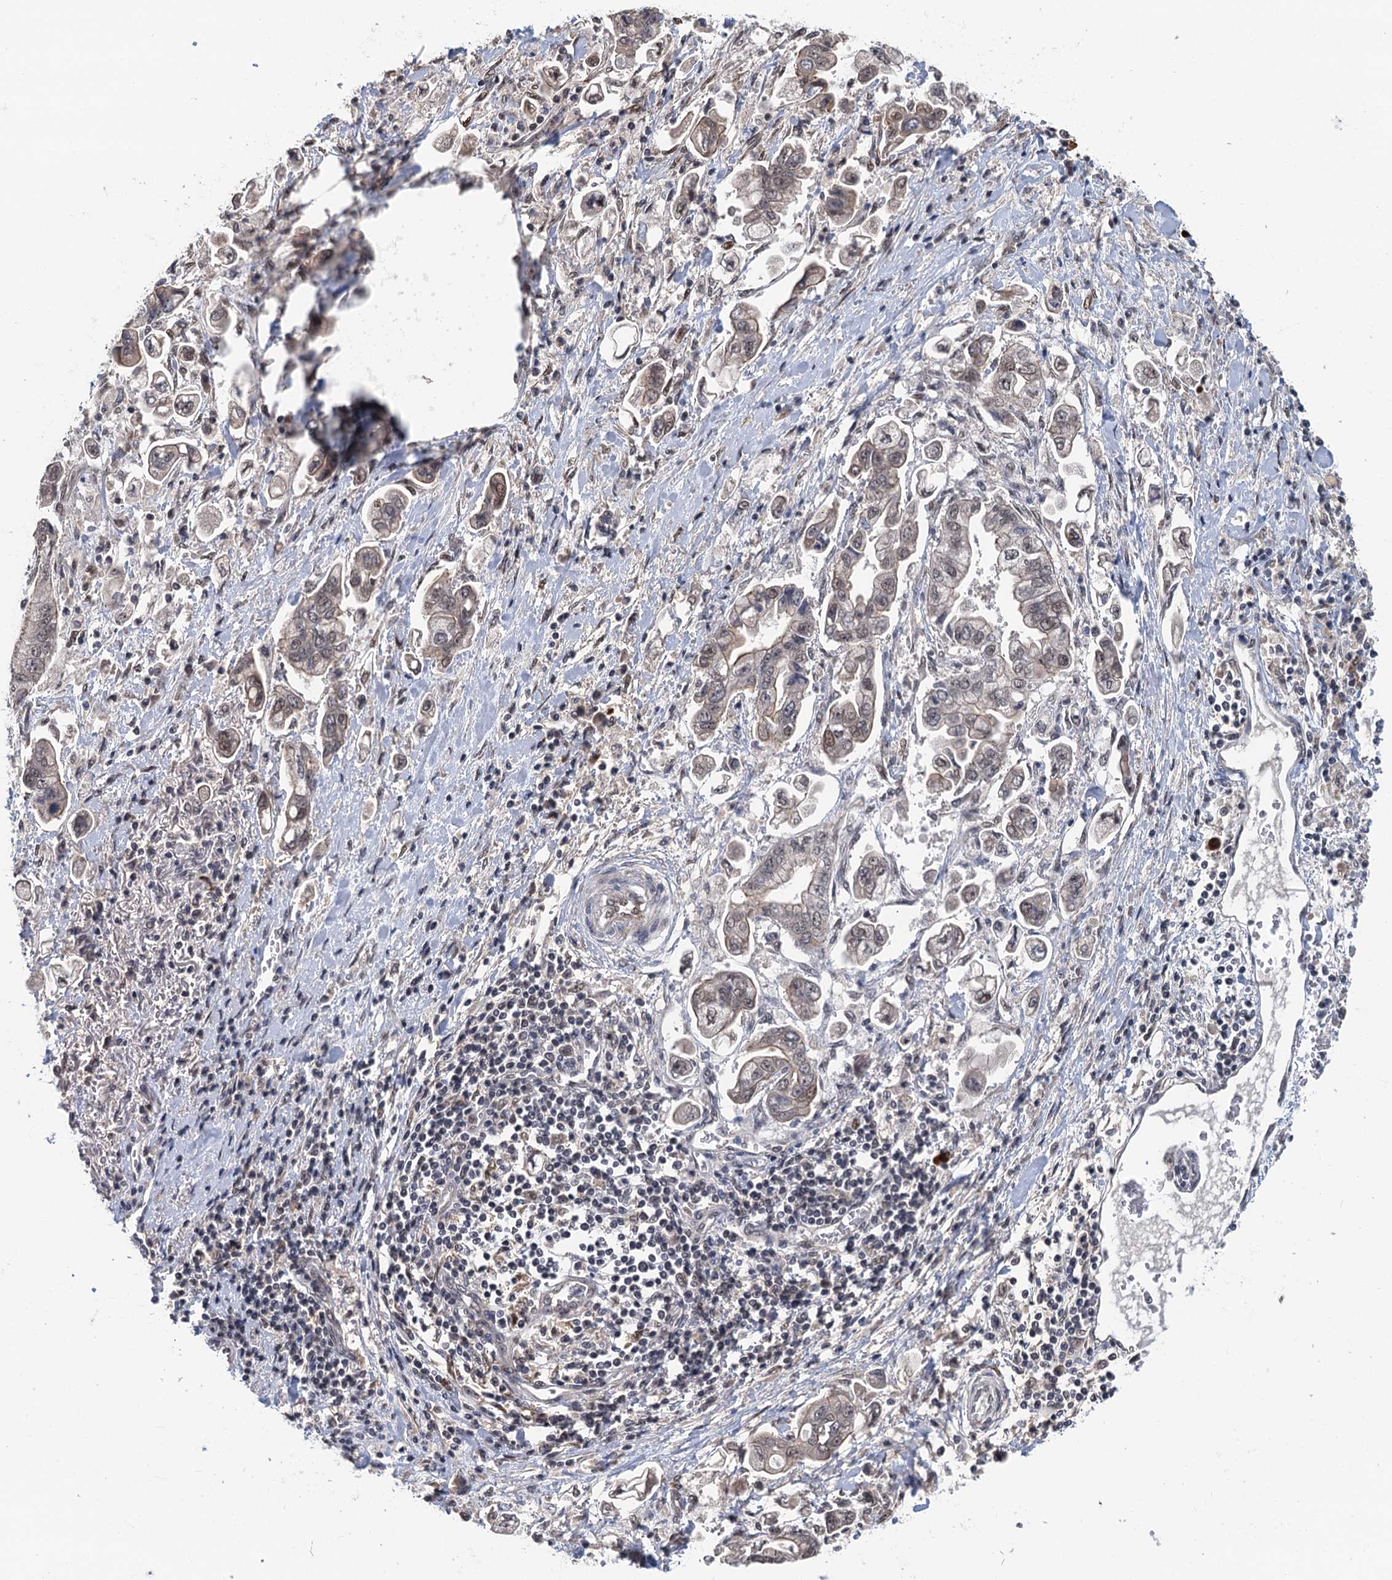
{"staining": {"intensity": "weak", "quantity": "<25%", "location": "nuclear"}, "tissue": "stomach cancer", "cell_type": "Tumor cells", "image_type": "cancer", "snomed": [{"axis": "morphology", "description": "Adenocarcinoma, NOS"}, {"axis": "topography", "description": "Stomach"}], "caption": "IHC histopathology image of neoplastic tissue: human adenocarcinoma (stomach) stained with DAB (3,3'-diaminobenzidine) demonstrates no significant protein positivity in tumor cells.", "gene": "RASSF4", "patient": {"sex": "male", "age": 62}}